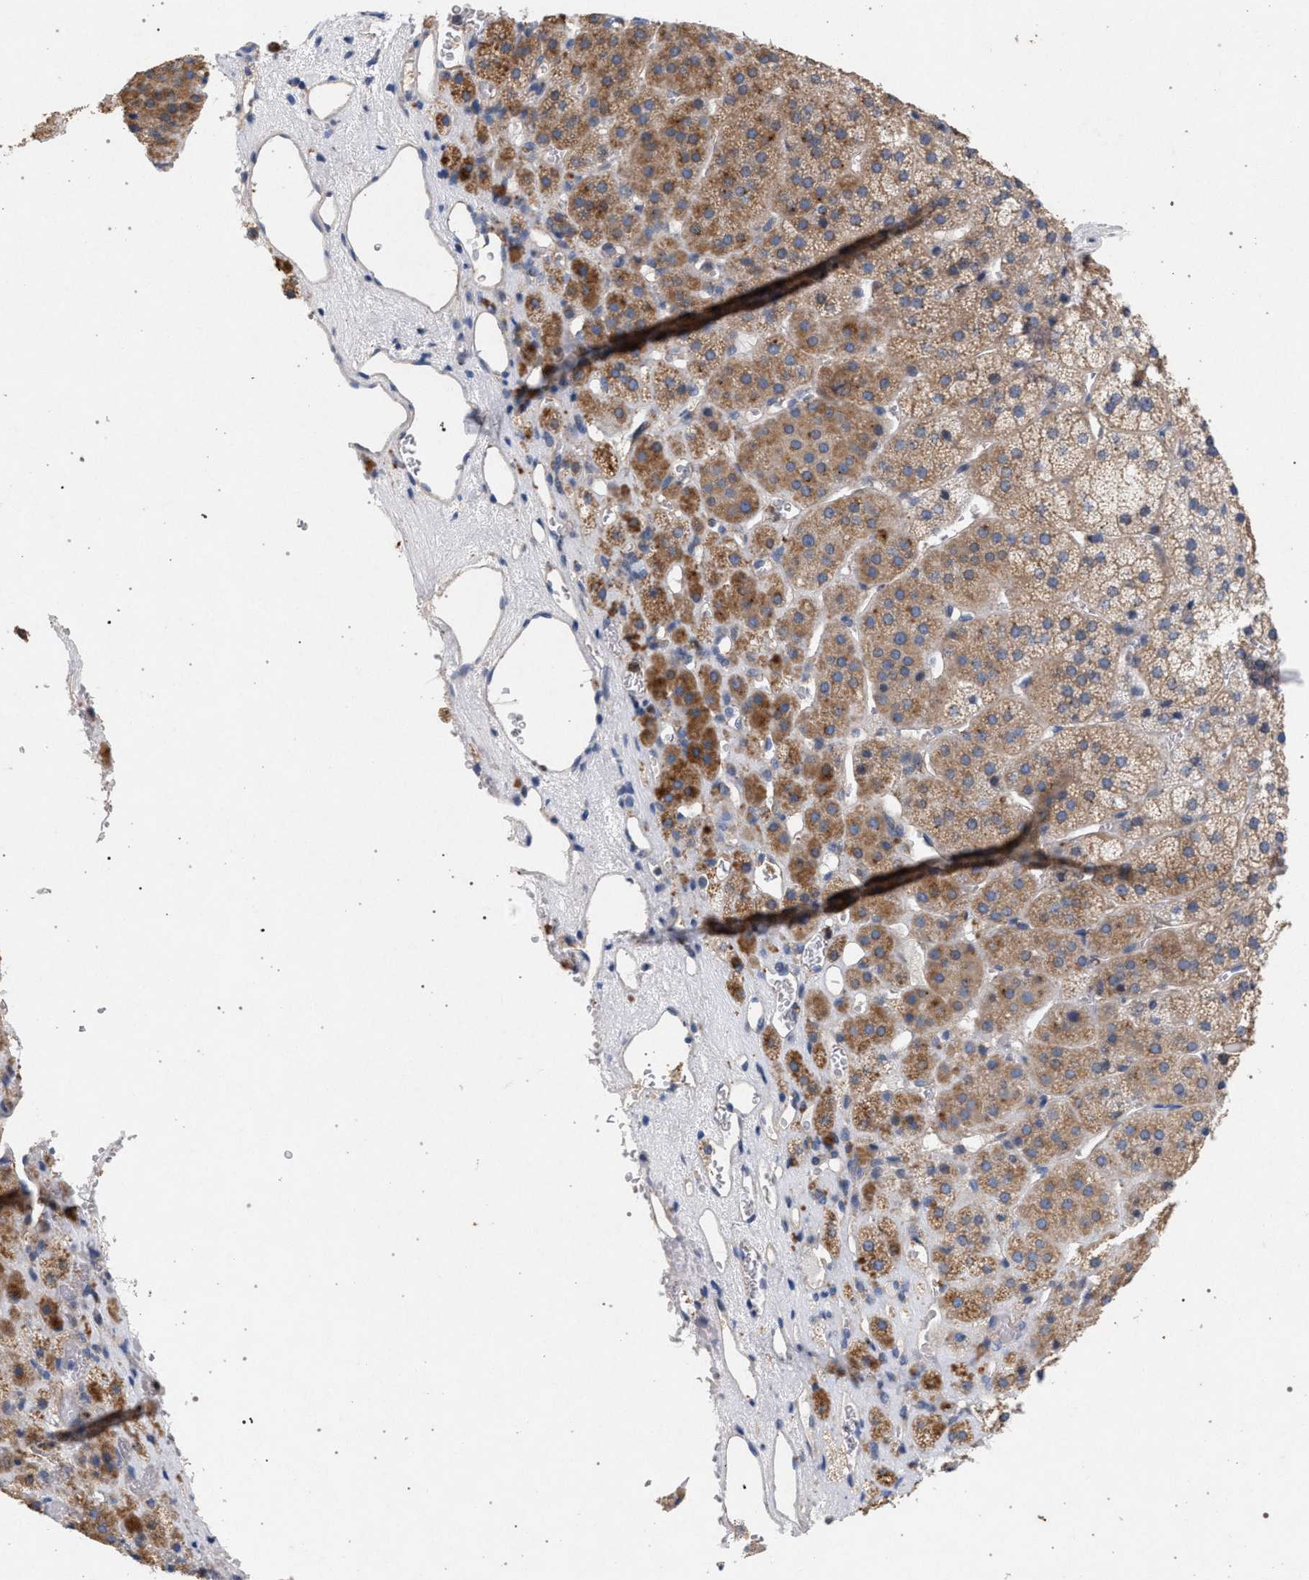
{"staining": {"intensity": "moderate", "quantity": ">75%", "location": "cytoplasmic/membranous"}, "tissue": "adrenal gland", "cell_type": "Glandular cells", "image_type": "normal", "snomed": [{"axis": "morphology", "description": "Normal tissue, NOS"}, {"axis": "topography", "description": "Adrenal gland"}], "caption": "DAB immunohistochemical staining of benign adrenal gland exhibits moderate cytoplasmic/membranous protein staining in about >75% of glandular cells.", "gene": "MAMDC2", "patient": {"sex": "female", "age": 44}}